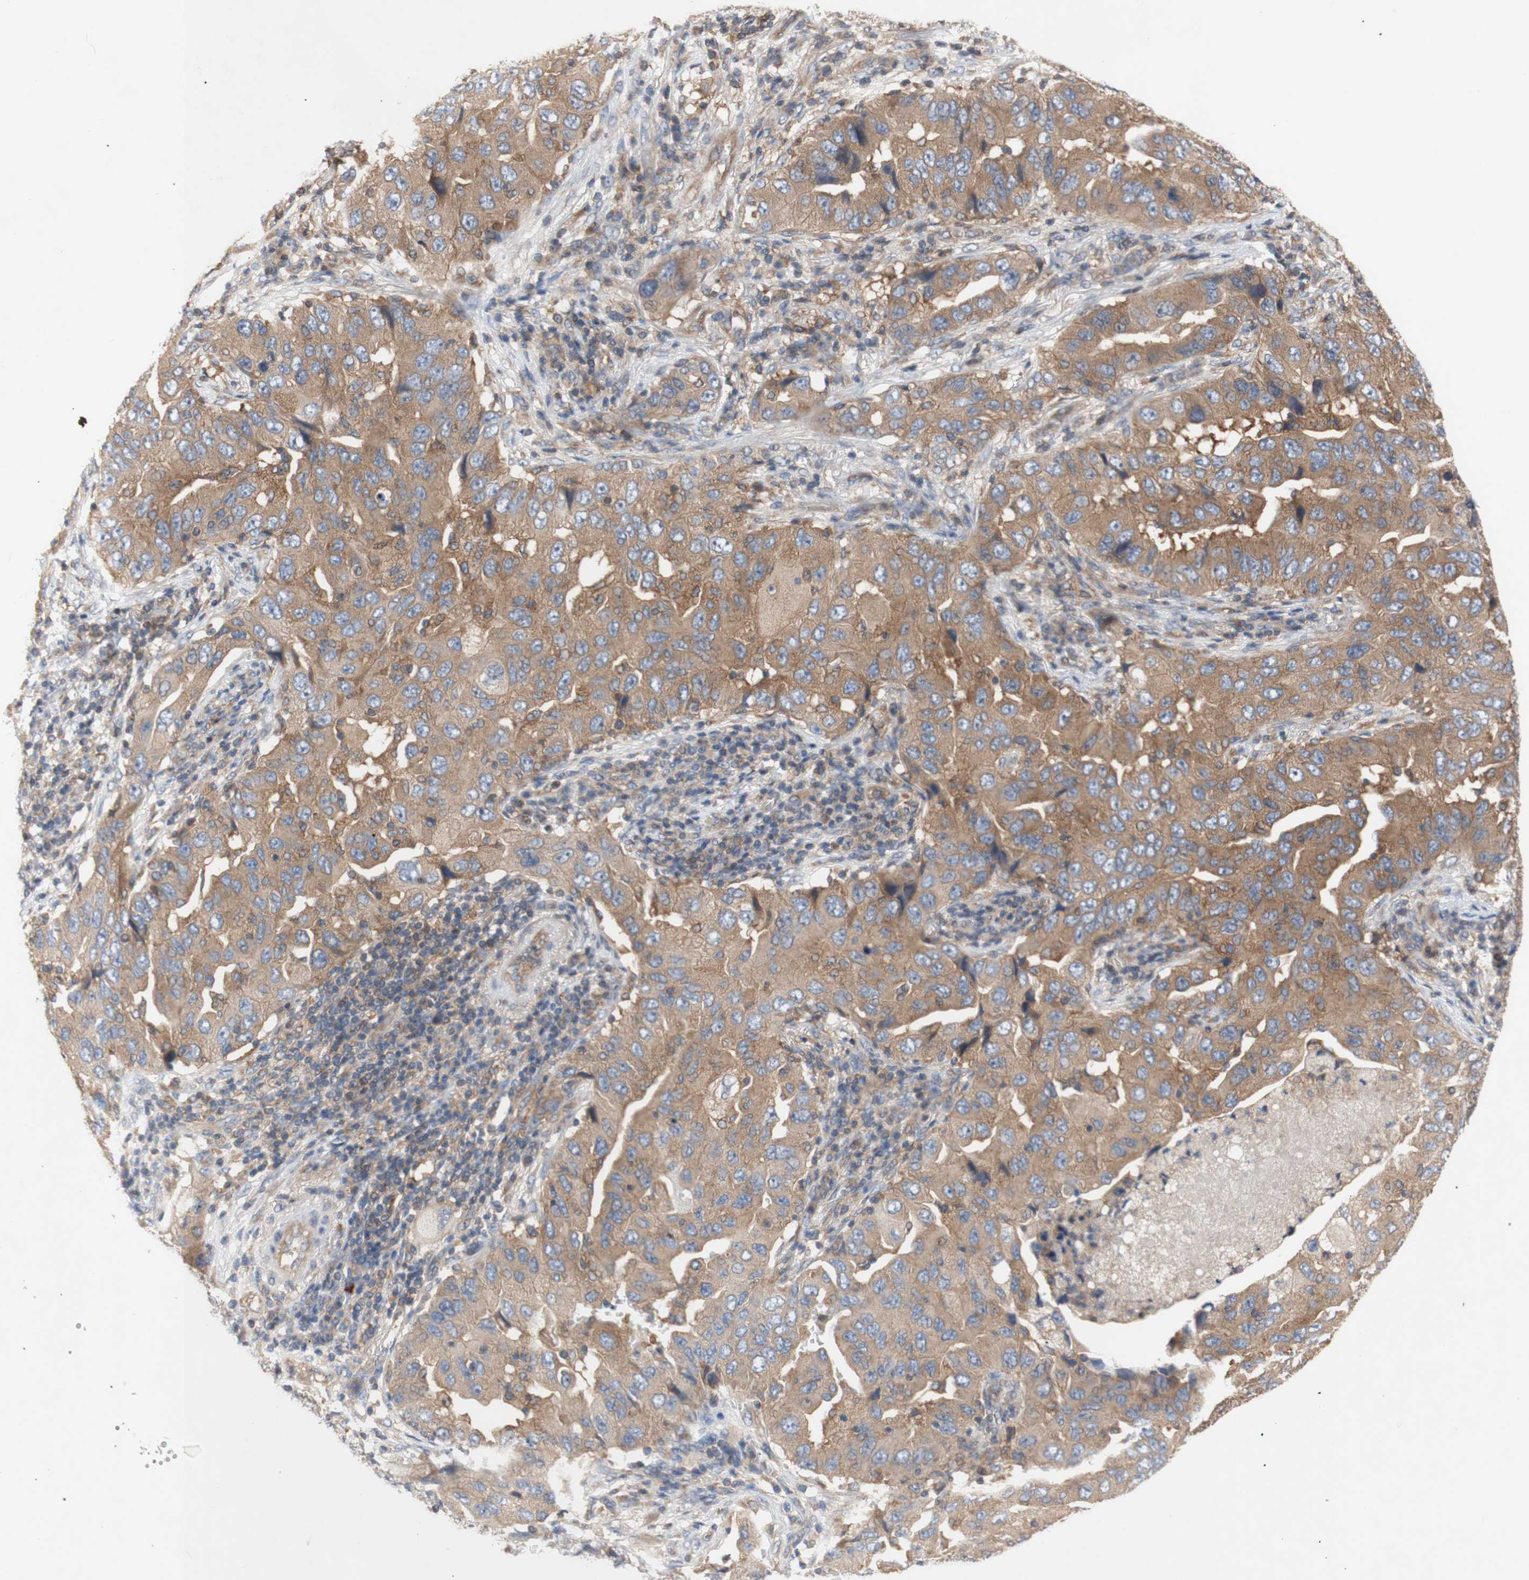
{"staining": {"intensity": "moderate", "quantity": ">75%", "location": "cytoplasmic/membranous"}, "tissue": "lung cancer", "cell_type": "Tumor cells", "image_type": "cancer", "snomed": [{"axis": "morphology", "description": "Adenocarcinoma, NOS"}, {"axis": "topography", "description": "Lung"}], "caption": "Protein analysis of lung cancer (adenocarcinoma) tissue reveals moderate cytoplasmic/membranous positivity in about >75% of tumor cells. The staining is performed using DAB brown chromogen to label protein expression. The nuclei are counter-stained blue using hematoxylin.", "gene": "IKBKG", "patient": {"sex": "female", "age": 65}}